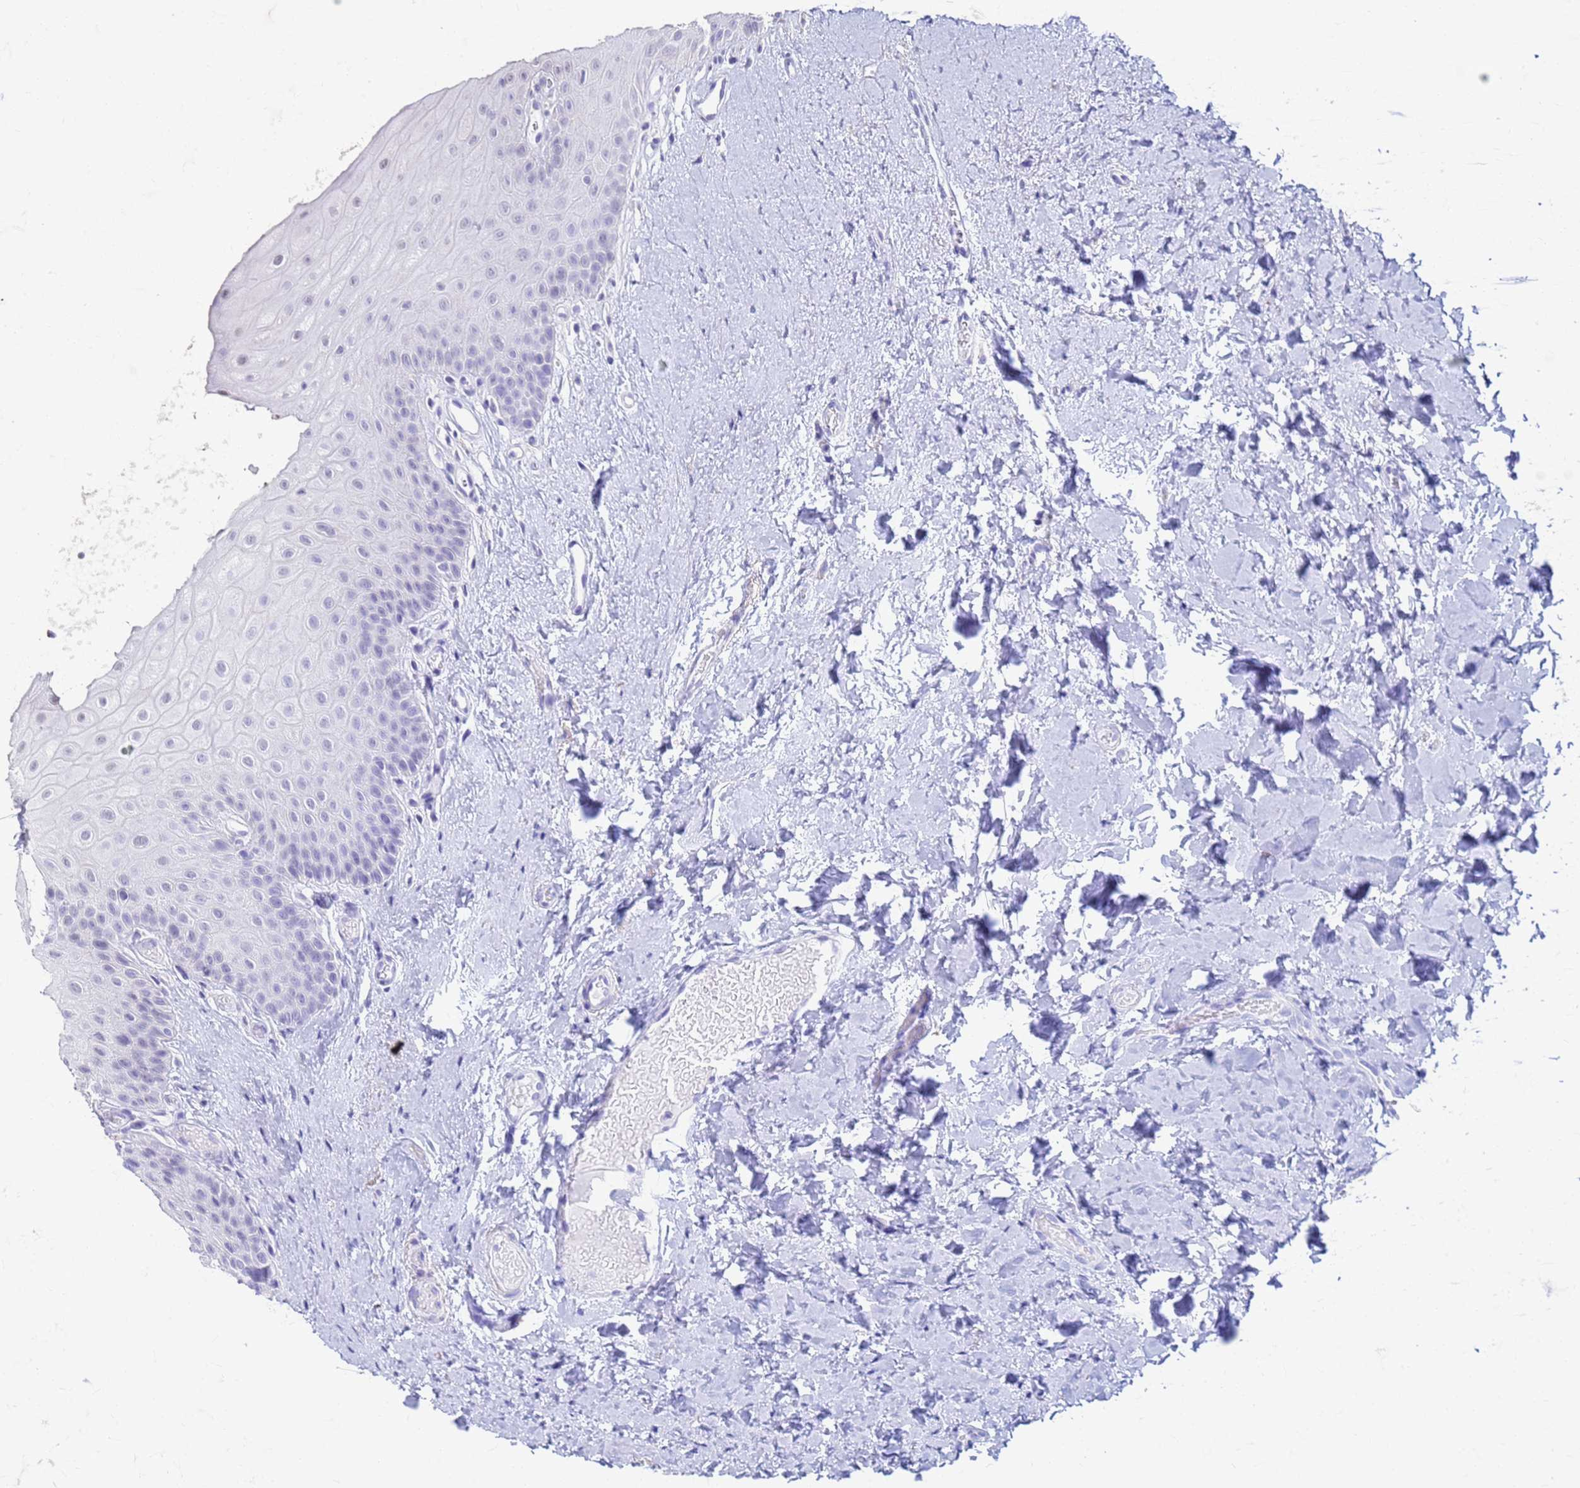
{"staining": {"intensity": "negative", "quantity": "none", "location": "none"}, "tissue": "oral mucosa", "cell_type": "Squamous epithelial cells", "image_type": "normal", "snomed": [{"axis": "morphology", "description": "Normal tissue, NOS"}, {"axis": "topography", "description": "Oral tissue"}], "caption": "IHC of benign human oral mucosa shows no expression in squamous epithelial cells. Nuclei are stained in blue.", "gene": "SLC25A15", "patient": {"sex": "female", "age": 67}}